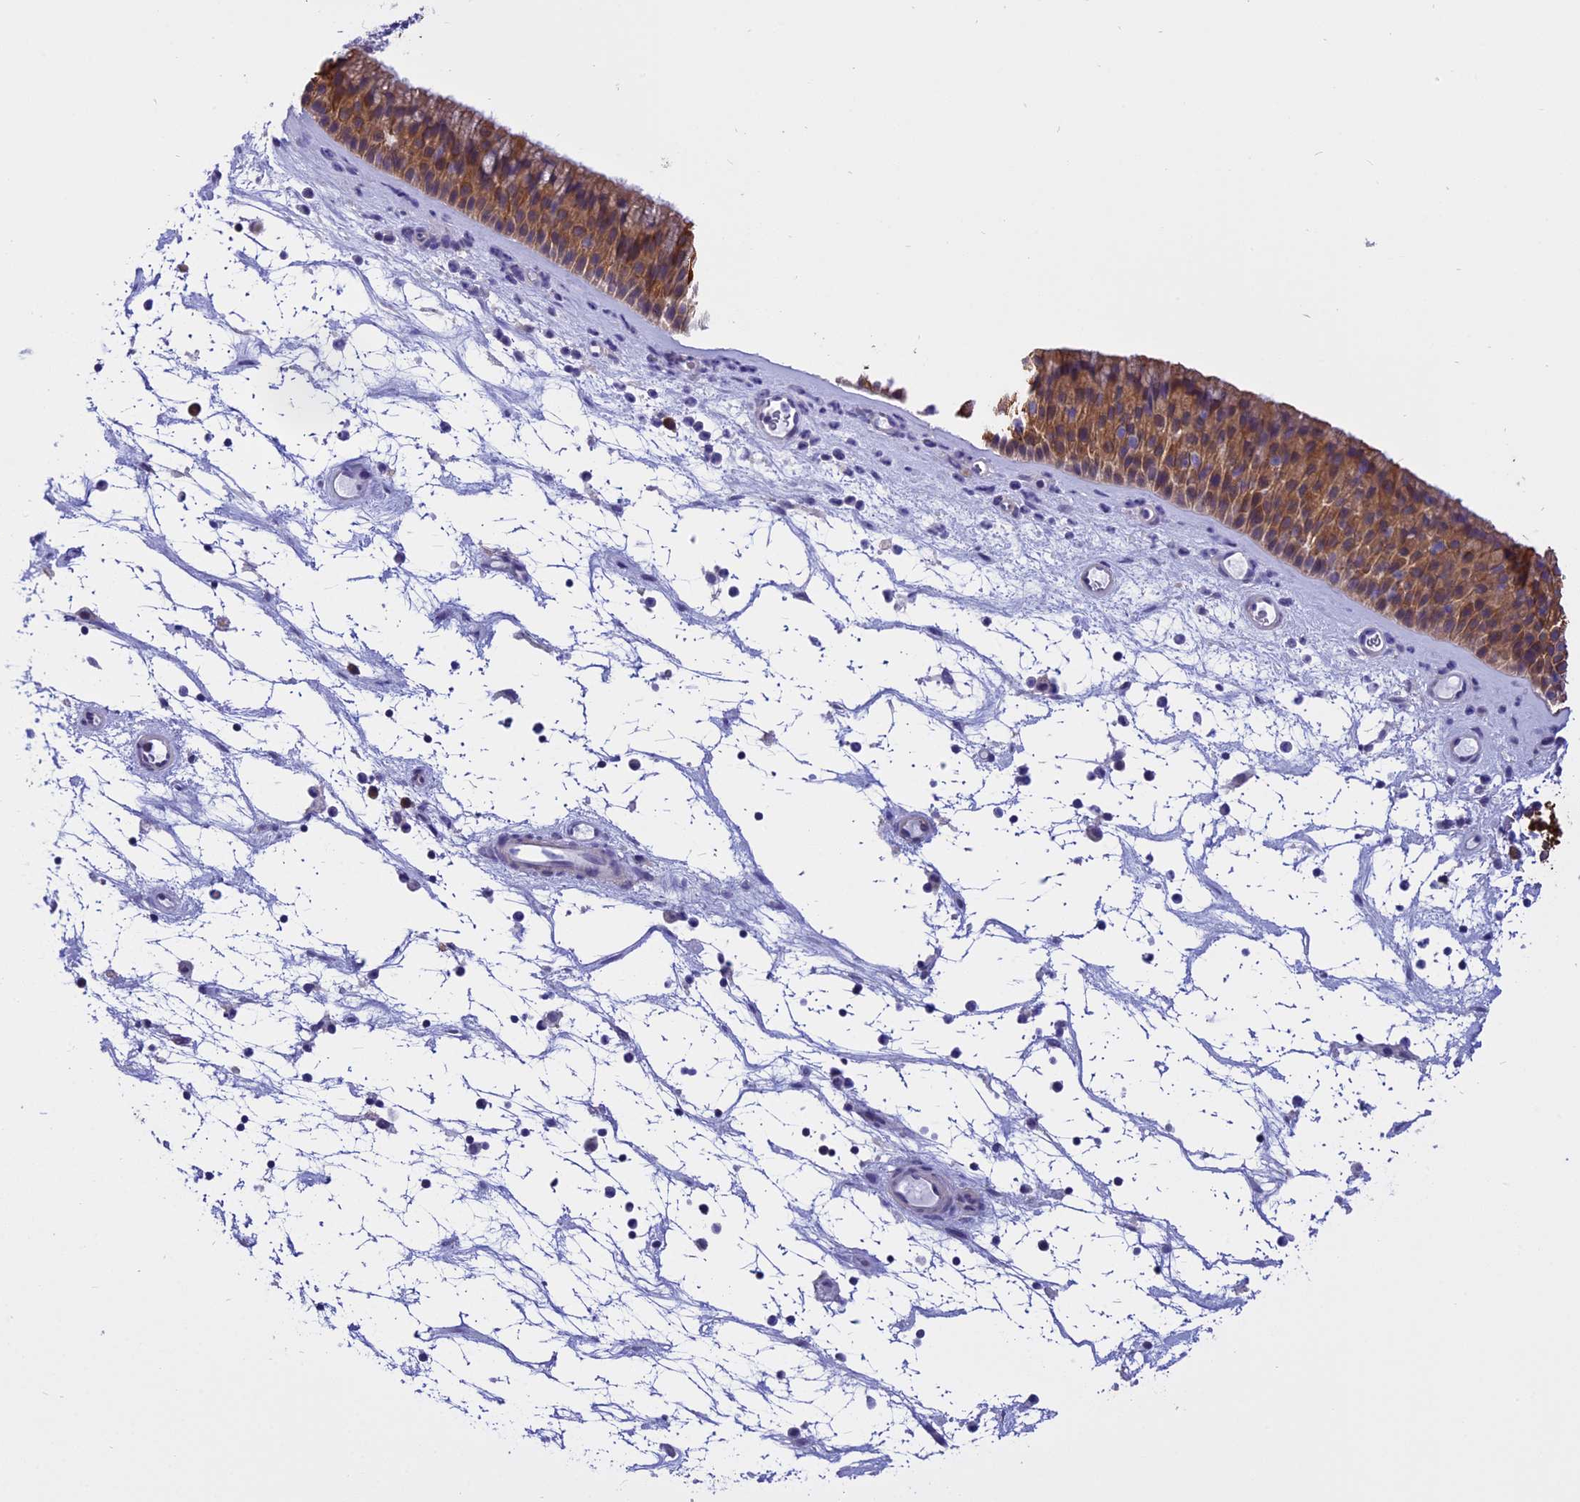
{"staining": {"intensity": "strong", "quantity": ">75%", "location": "cytoplasmic/membranous"}, "tissue": "nasopharynx", "cell_type": "Respiratory epithelial cells", "image_type": "normal", "snomed": [{"axis": "morphology", "description": "Normal tissue, NOS"}, {"axis": "topography", "description": "Nasopharynx"}], "caption": "Protein staining shows strong cytoplasmic/membranous staining in approximately >75% of respiratory epithelial cells in benign nasopharynx.", "gene": "STUB1", "patient": {"sex": "male", "age": 64}}